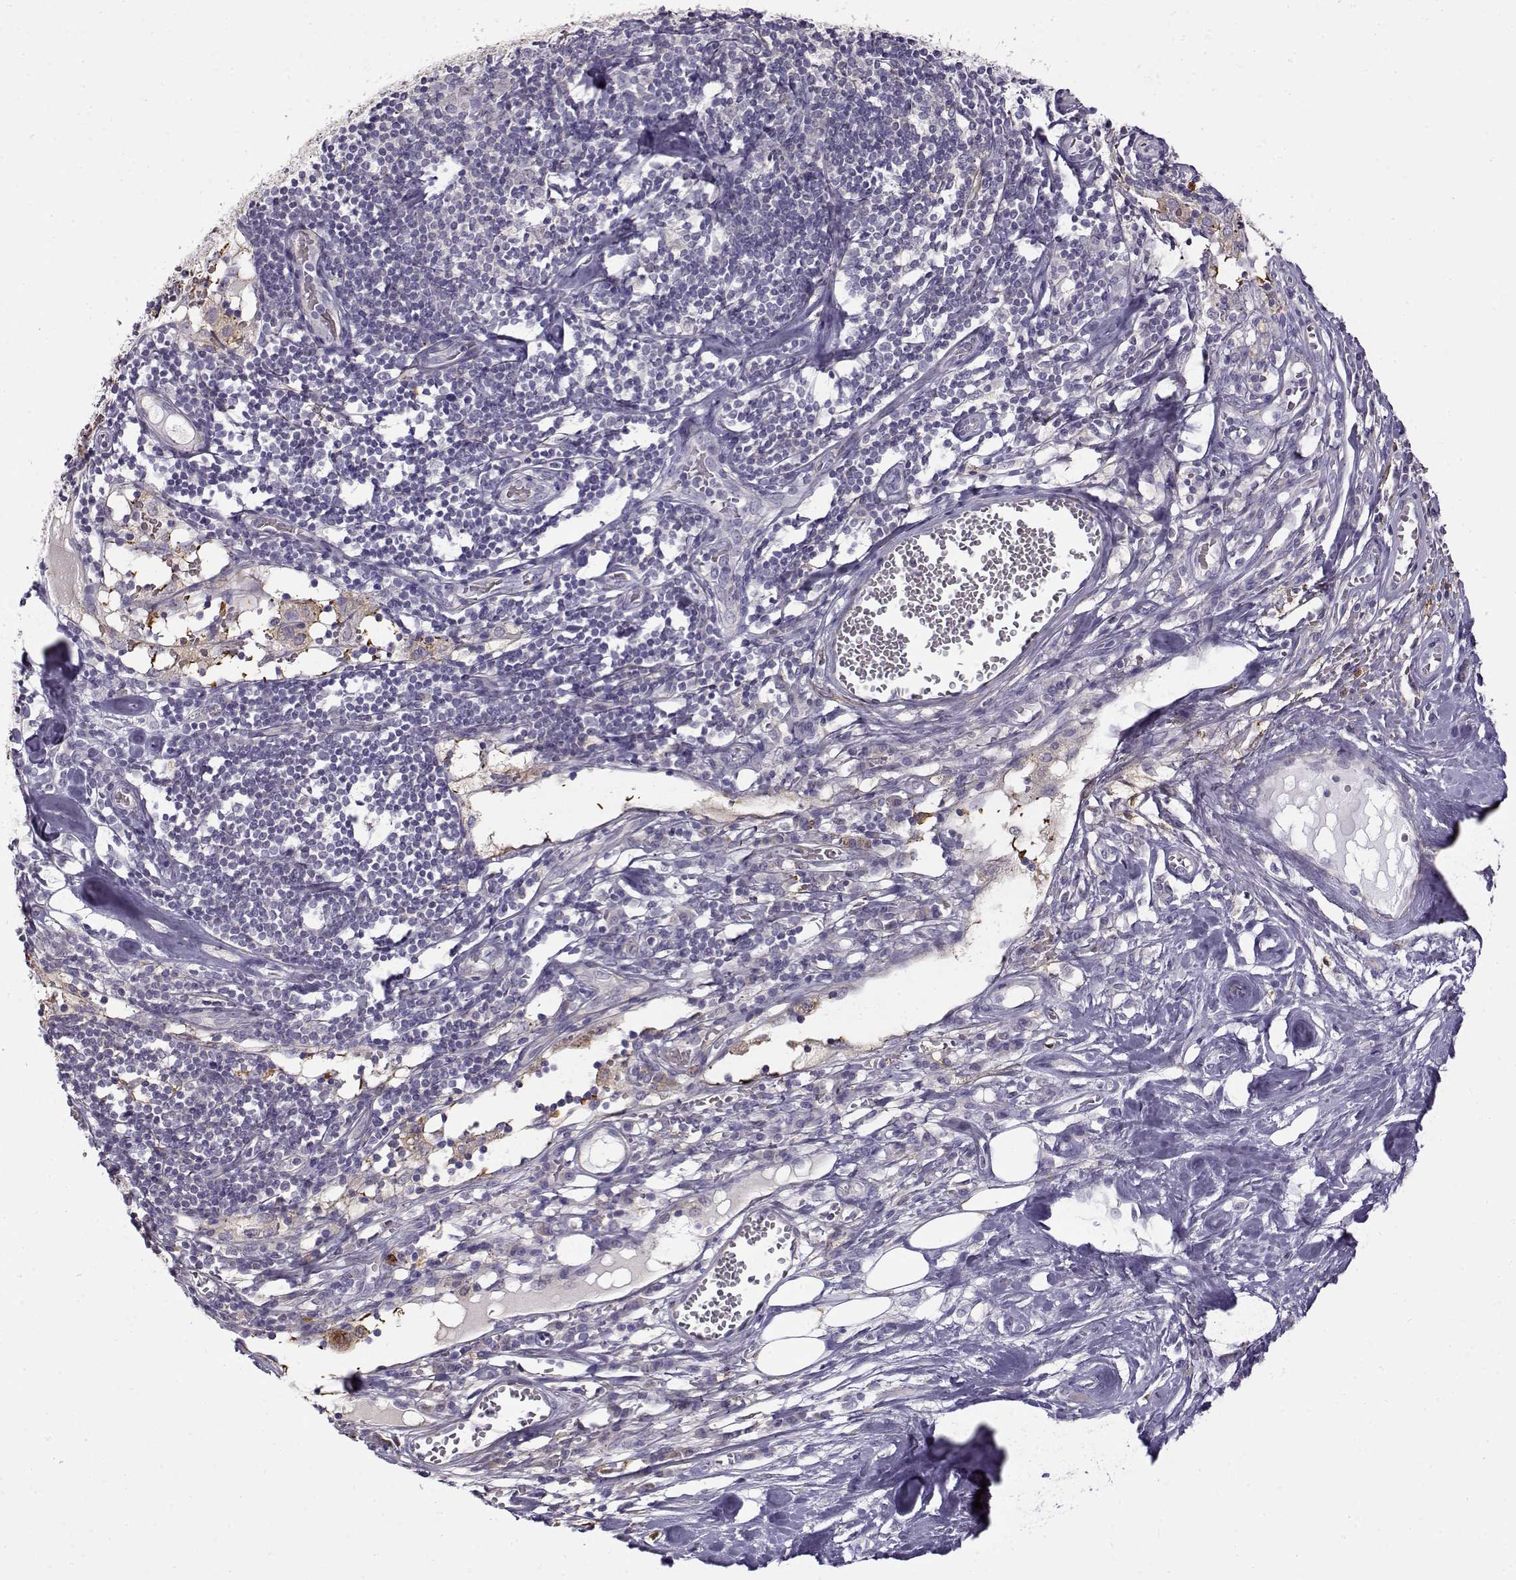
{"staining": {"intensity": "negative", "quantity": "none", "location": "none"}, "tissue": "melanoma", "cell_type": "Tumor cells", "image_type": "cancer", "snomed": [{"axis": "morphology", "description": "Malignant melanoma, Metastatic site"}, {"axis": "topography", "description": "Lymph node"}], "caption": "Immunohistochemistry (IHC) of malignant melanoma (metastatic site) demonstrates no expression in tumor cells.", "gene": "UCP3", "patient": {"sex": "female", "age": 64}}